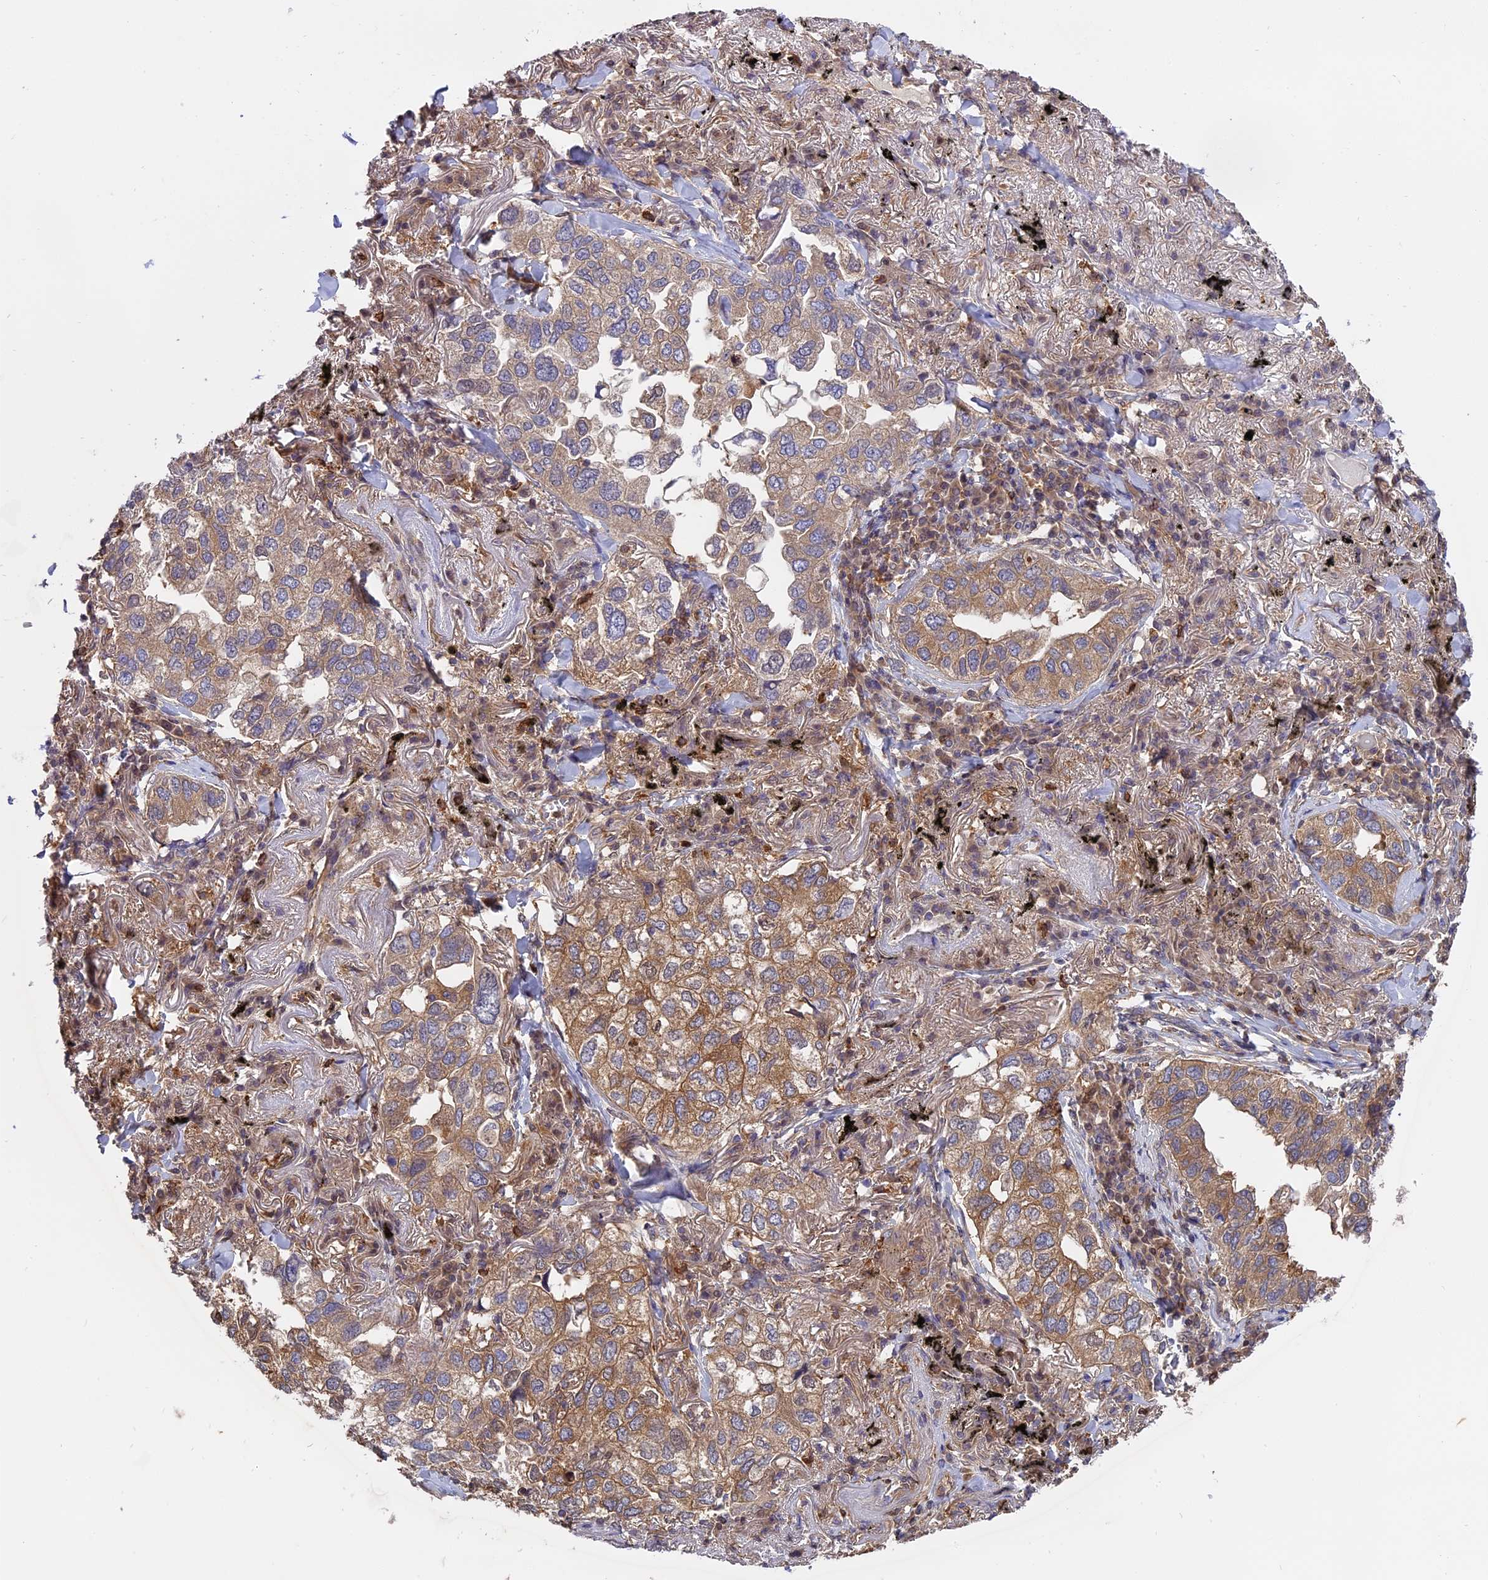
{"staining": {"intensity": "moderate", "quantity": ">75%", "location": "cytoplasmic/membranous"}, "tissue": "lung cancer", "cell_type": "Tumor cells", "image_type": "cancer", "snomed": [{"axis": "morphology", "description": "Adenocarcinoma, NOS"}, {"axis": "topography", "description": "Lung"}], "caption": "DAB immunohistochemical staining of human lung cancer reveals moderate cytoplasmic/membranous protein positivity in about >75% of tumor cells.", "gene": "FAM118B", "patient": {"sex": "male", "age": 65}}